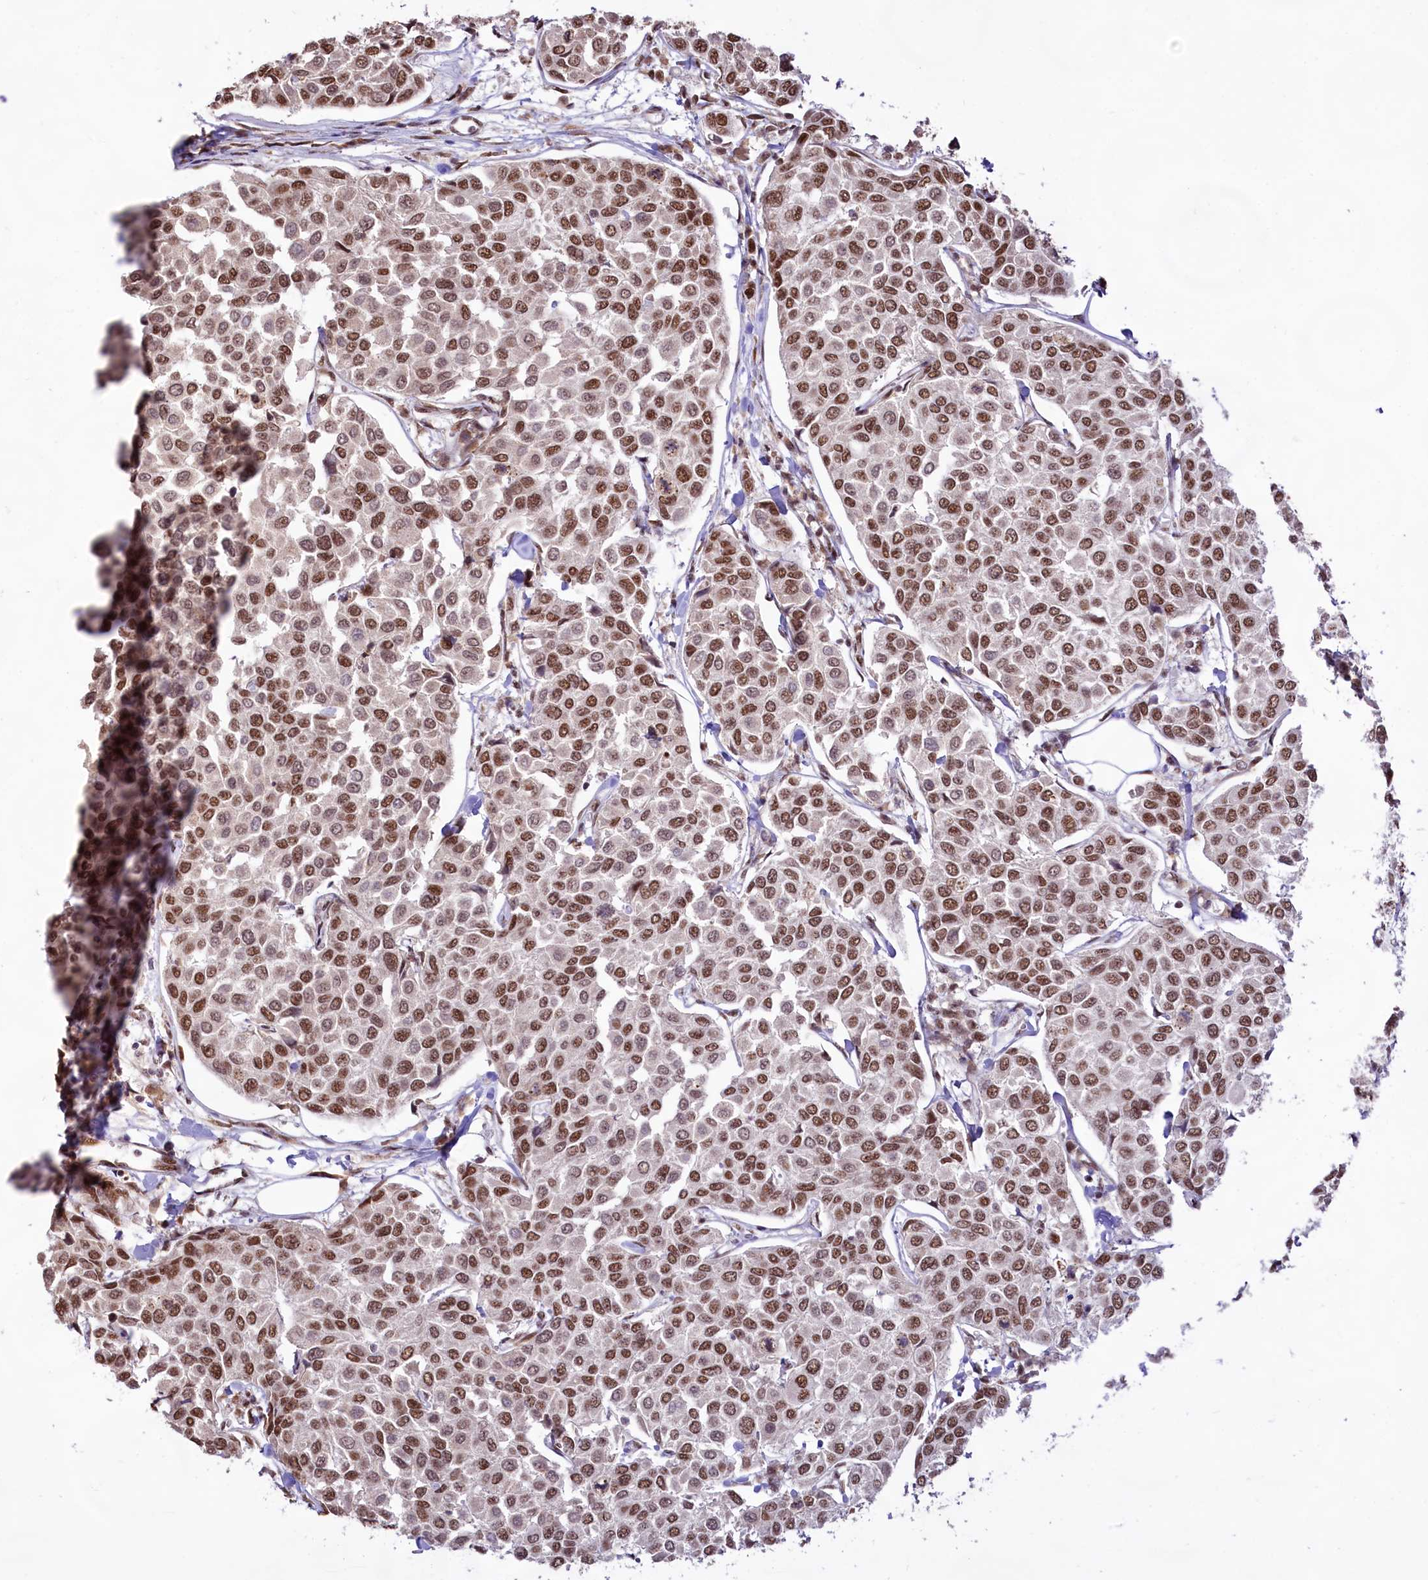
{"staining": {"intensity": "moderate", "quantity": ">75%", "location": "nuclear"}, "tissue": "breast cancer", "cell_type": "Tumor cells", "image_type": "cancer", "snomed": [{"axis": "morphology", "description": "Duct carcinoma"}, {"axis": "topography", "description": "Breast"}], "caption": "This photomicrograph reveals IHC staining of breast intraductal carcinoma, with medium moderate nuclear positivity in about >75% of tumor cells.", "gene": "HIRA", "patient": {"sex": "female", "age": 55}}